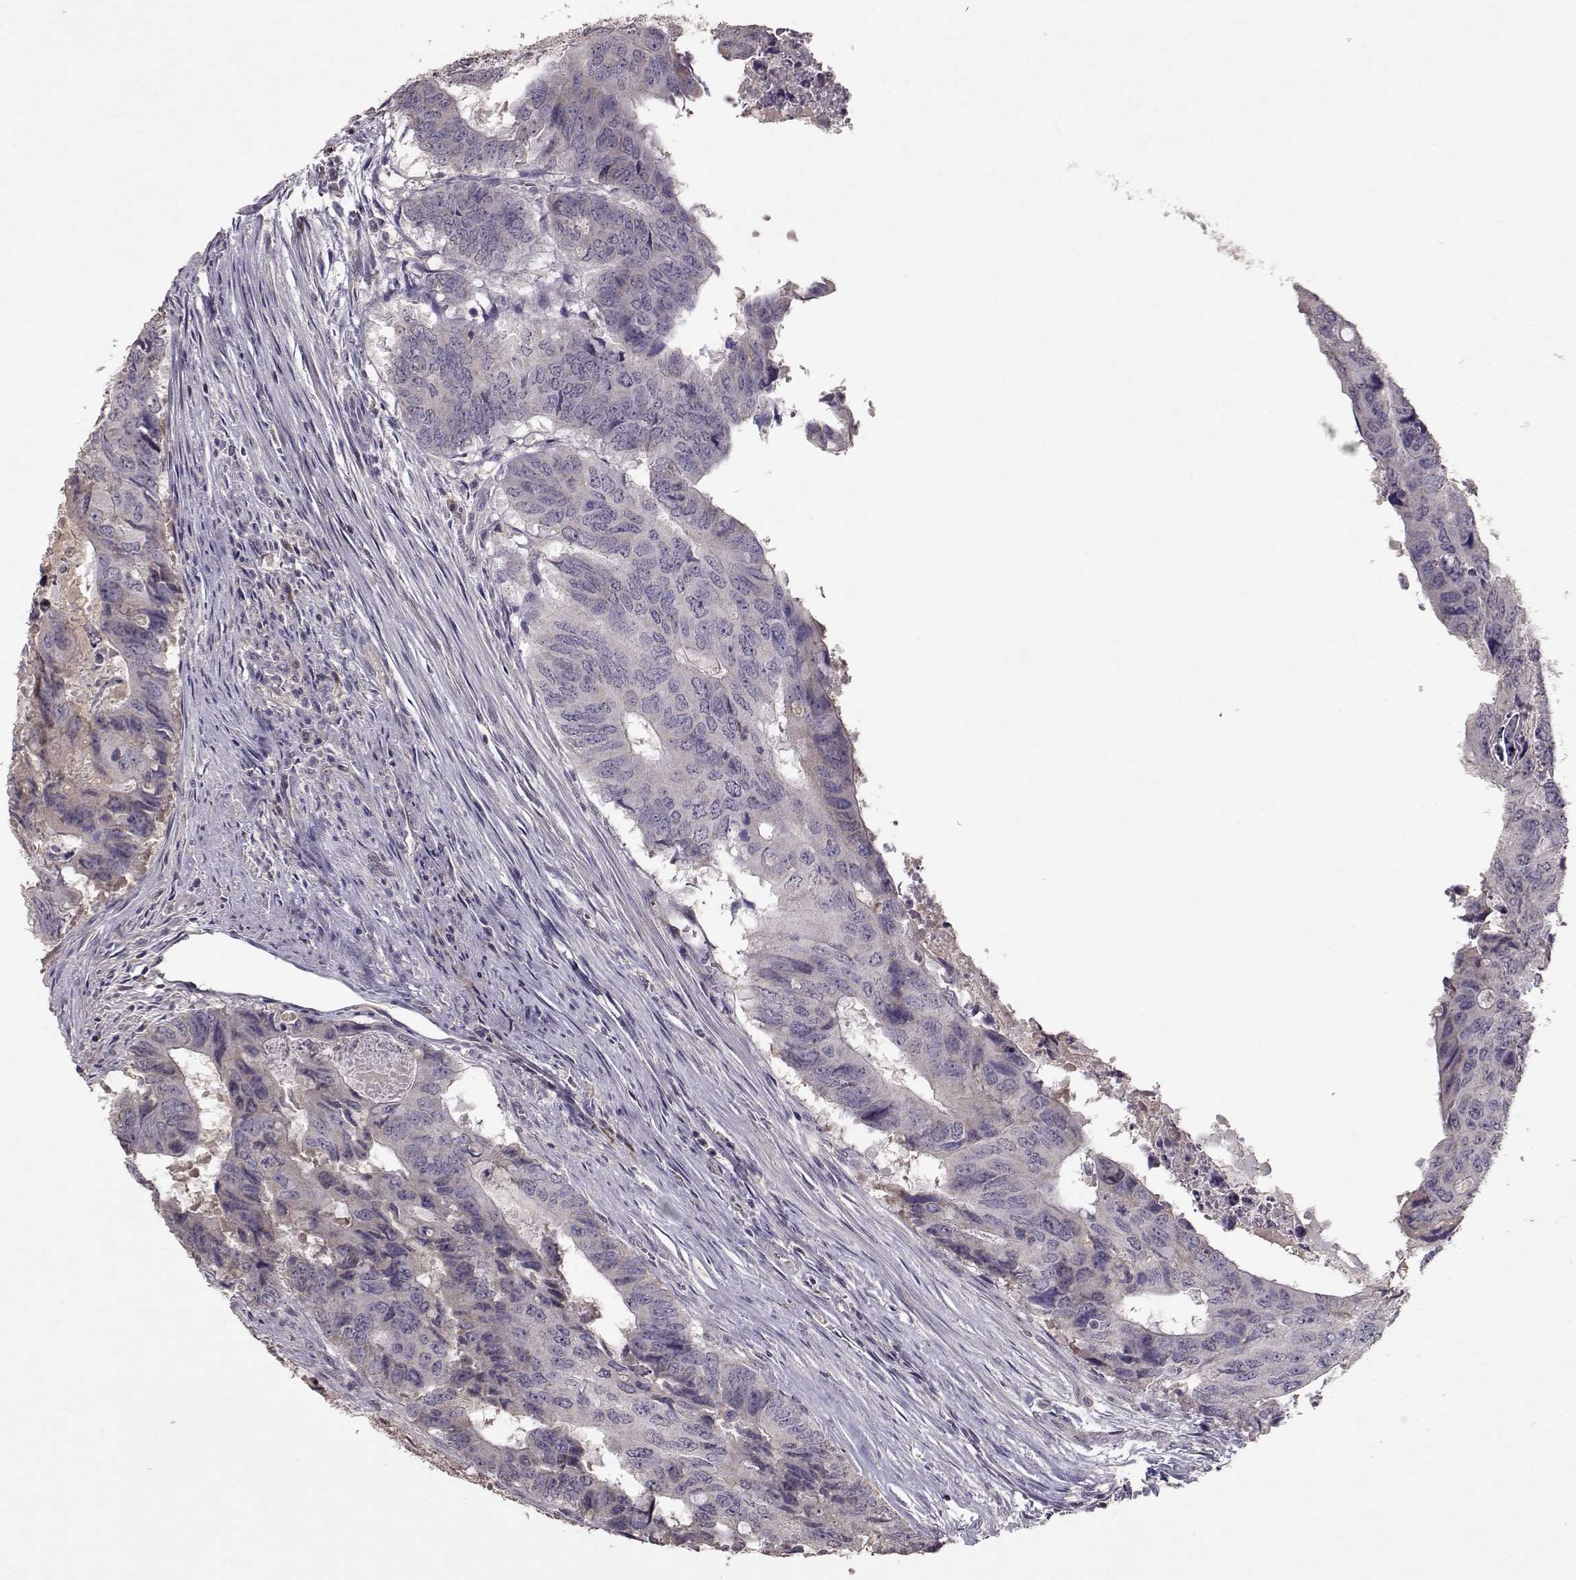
{"staining": {"intensity": "negative", "quantity": "none", "location": "none"}, "tissue": "colorectal cancer", "cell_type": "Tumor cells", "image_type": "cancer", "snomed": [{"axis": "morphology", "description": "Adenocarcinoma, NOS"}, {"axis": "topography", "description": "Colon"}], "caption": "Tumor cells show no significant expression in colorectal cancer.", "gene": "PMCH", "patient": {"sex": "male", "age": 79}}